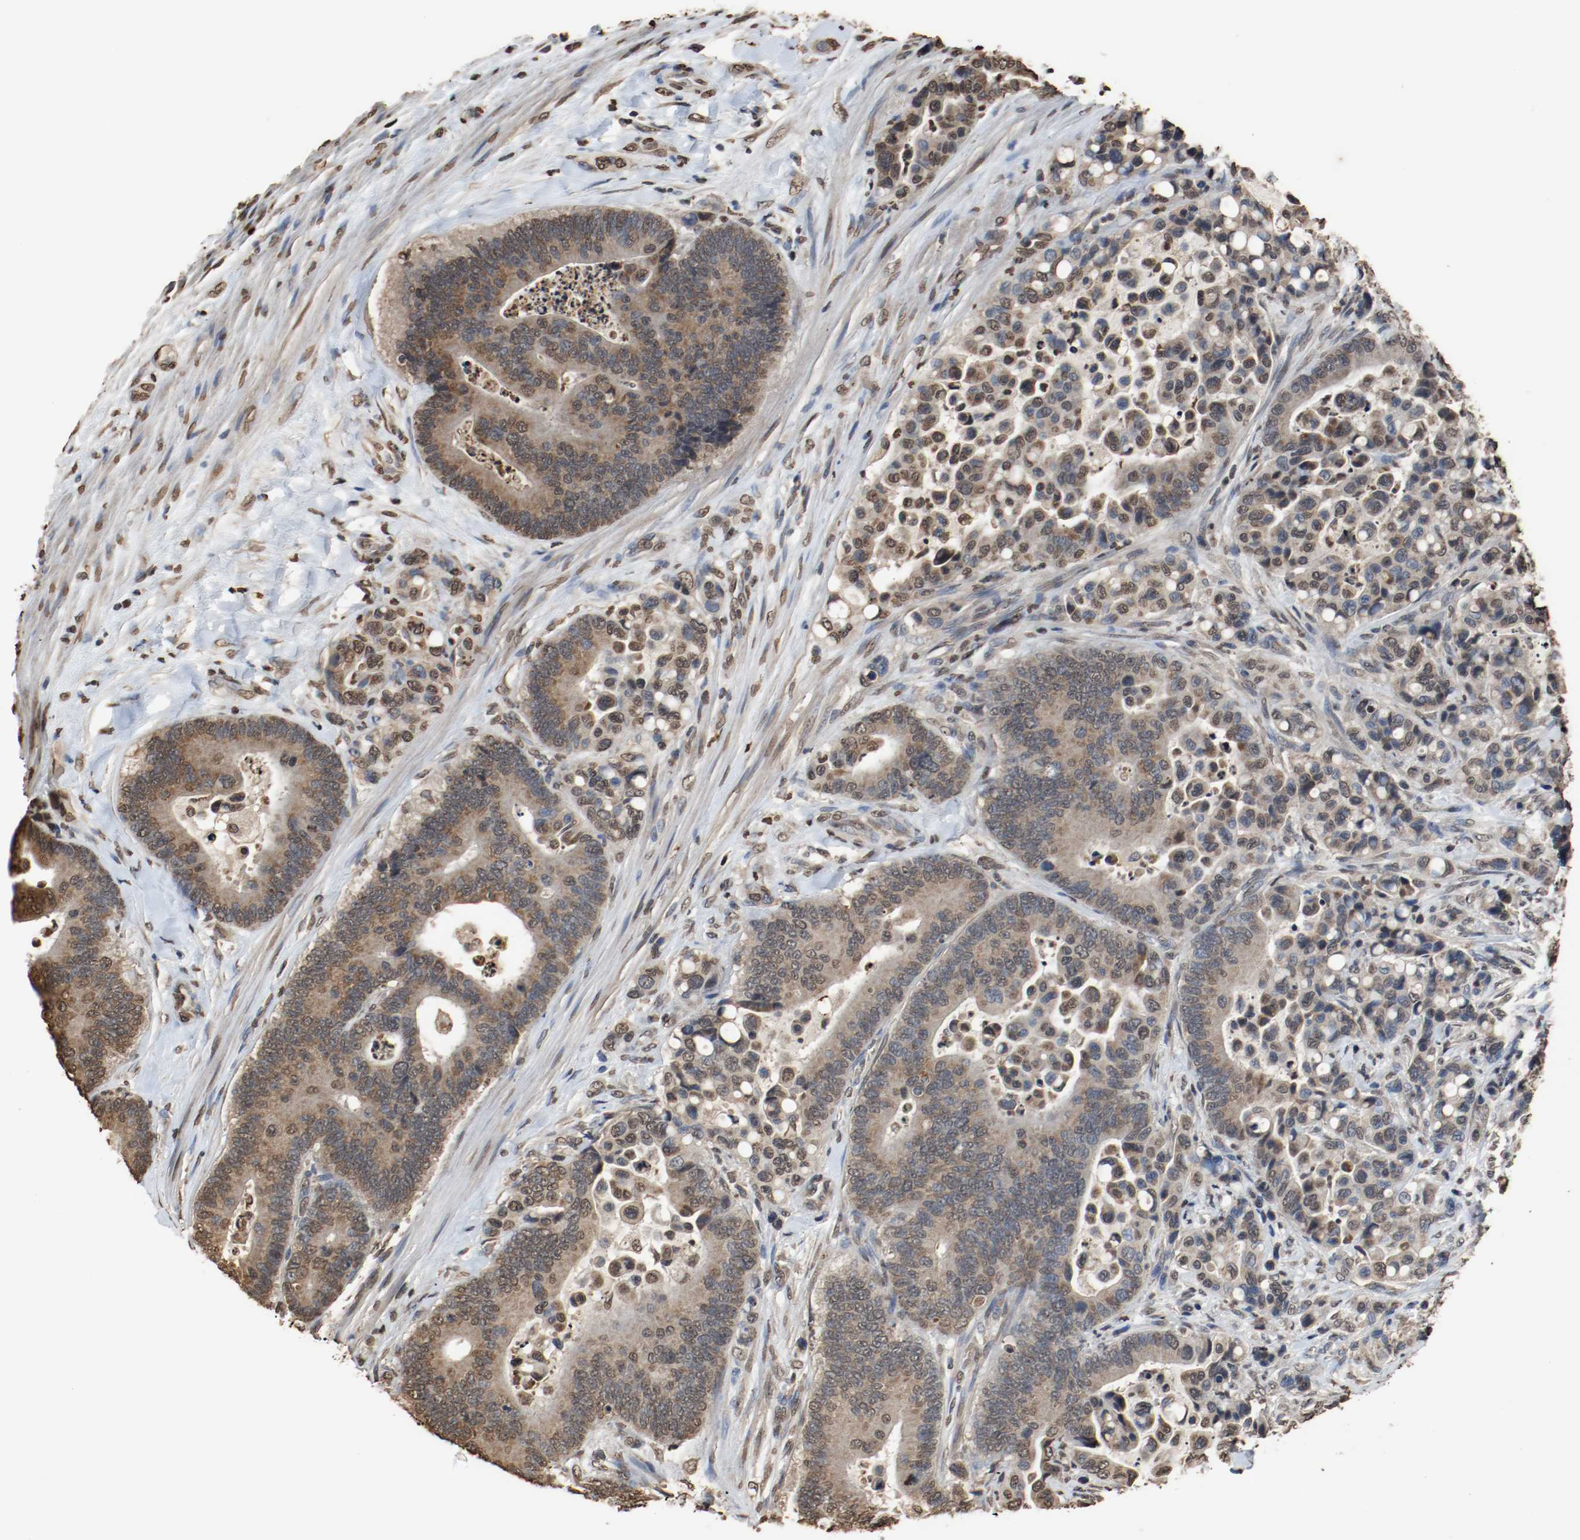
{"staining": {"intensity": "moderate", "quantity": ">75%", "location": "cytoplasmic/membranous"}, "tissue": "colorectal cancer", "cell_type": "Tumor cells", "image_type": "cancer", "snomed": [{"axis": "morphology", "description": "Normal tissue, NOS"}, {"axis": "morphology", "description": "Adenocarcinoma, NOS"}, {"axis": "topography", "description": "Colon"}], "caption": "Immunohistochemistry (IHC) of colorectal adenocarcinoma reveals medium levels of moderate cytoplasmic/membranous expression in approximately >75% of tumor cells. (DAB IHC, brown staining for protein, blue staining for nuclei).", "gene": "RTN4", "patient": {"sex": "male", "age": 82}}